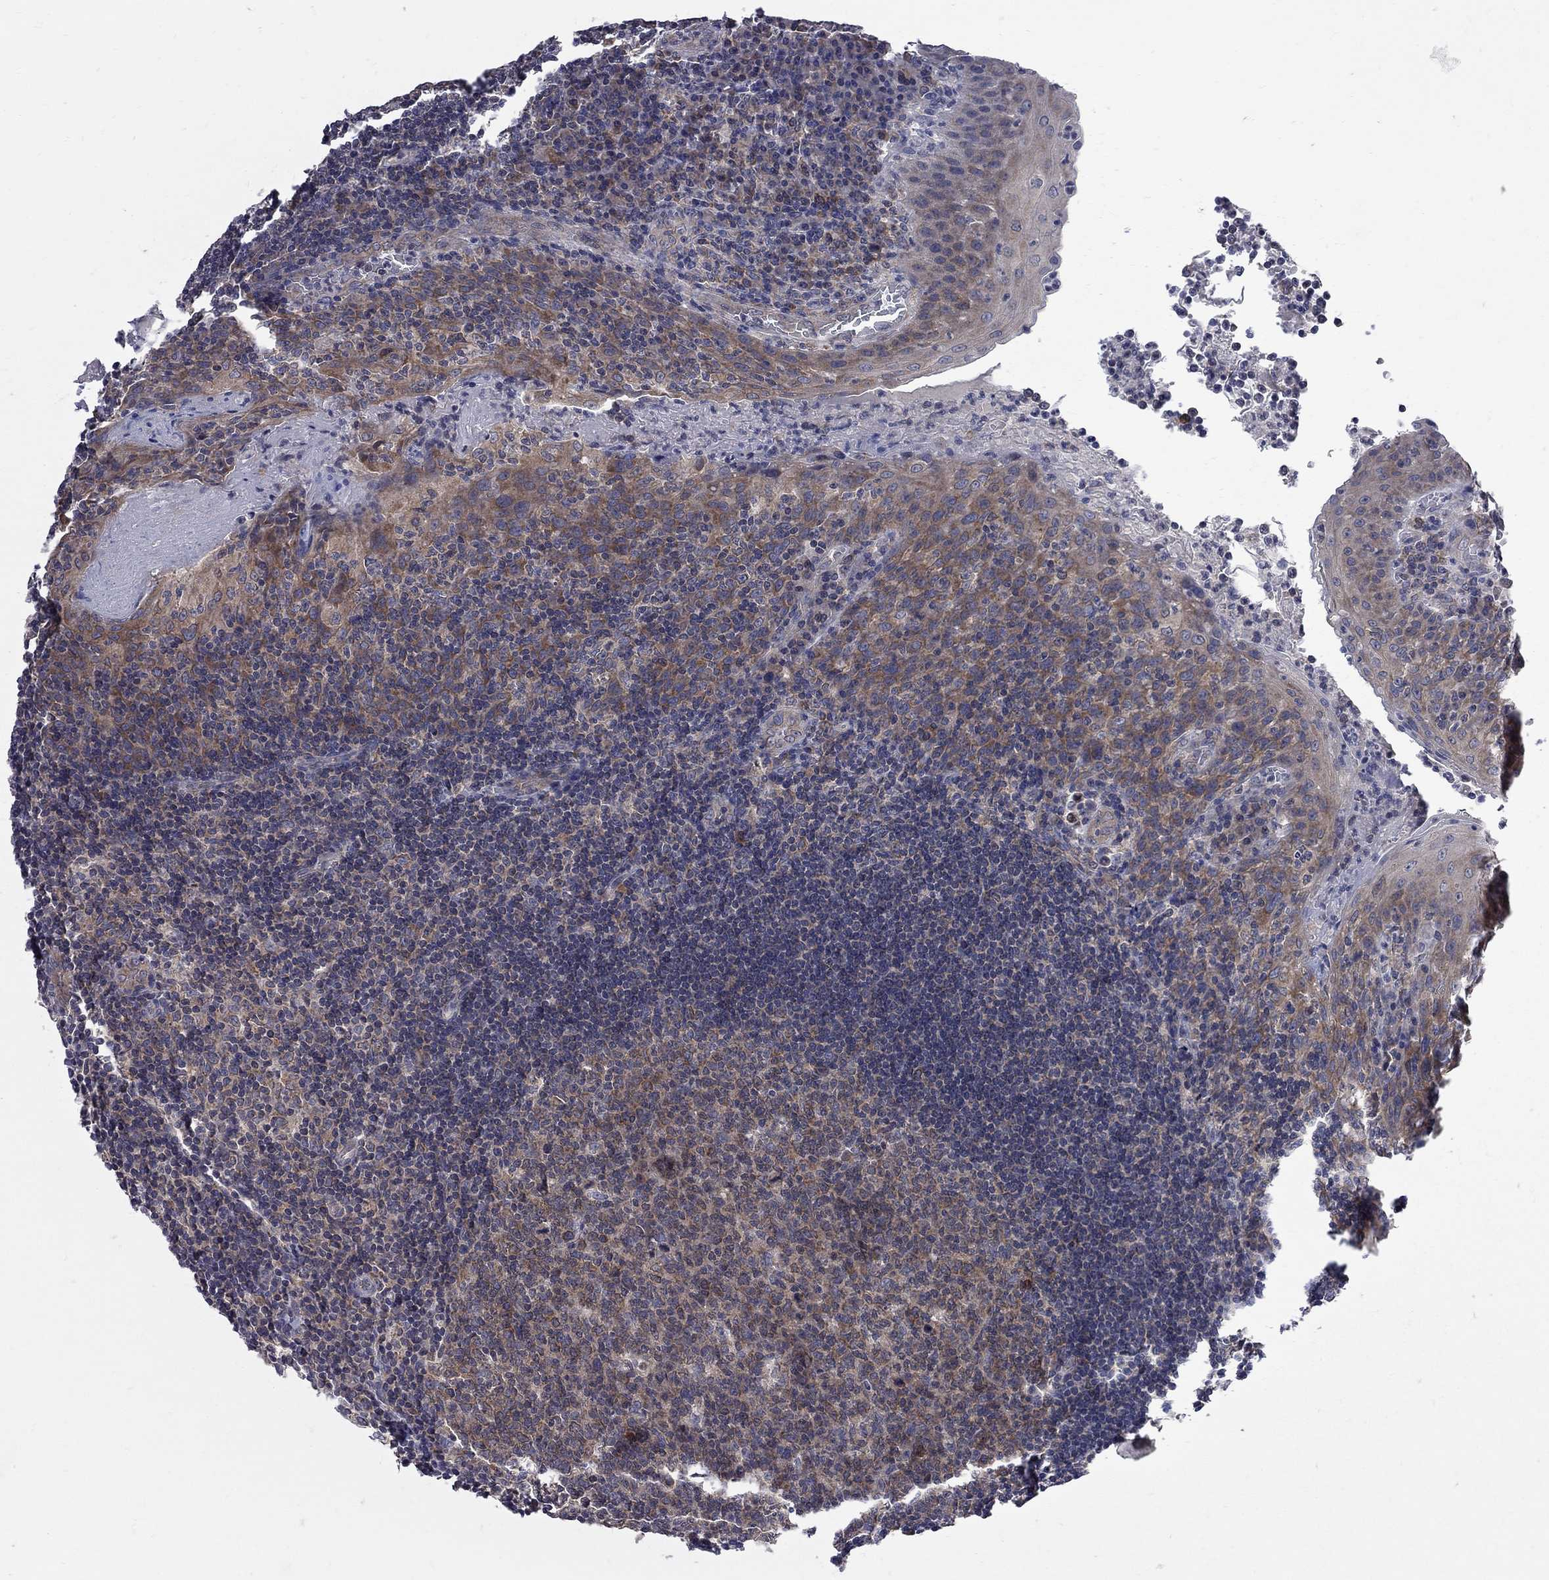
{"staining": {"intensity": "moderate", "quantity": "25%-75%", "location": "cytoplasmic/membranous"}, "tissue": "tonsil", "cell_type": "Germinal center cells", "image_type": "normal", "snomed": [{"axis": "morphology", "description": "Normal tissue, NOS"}, {"axis": "topography", "description": "Tonsil"}], "caption": "A medium amount of moderate cytoplasmic/membranous expression is present in about 25%-75% of germinal center cells in normal tonsil.", "gene": "CNOT11", "patient": {"sex": "male", "age": 17}}